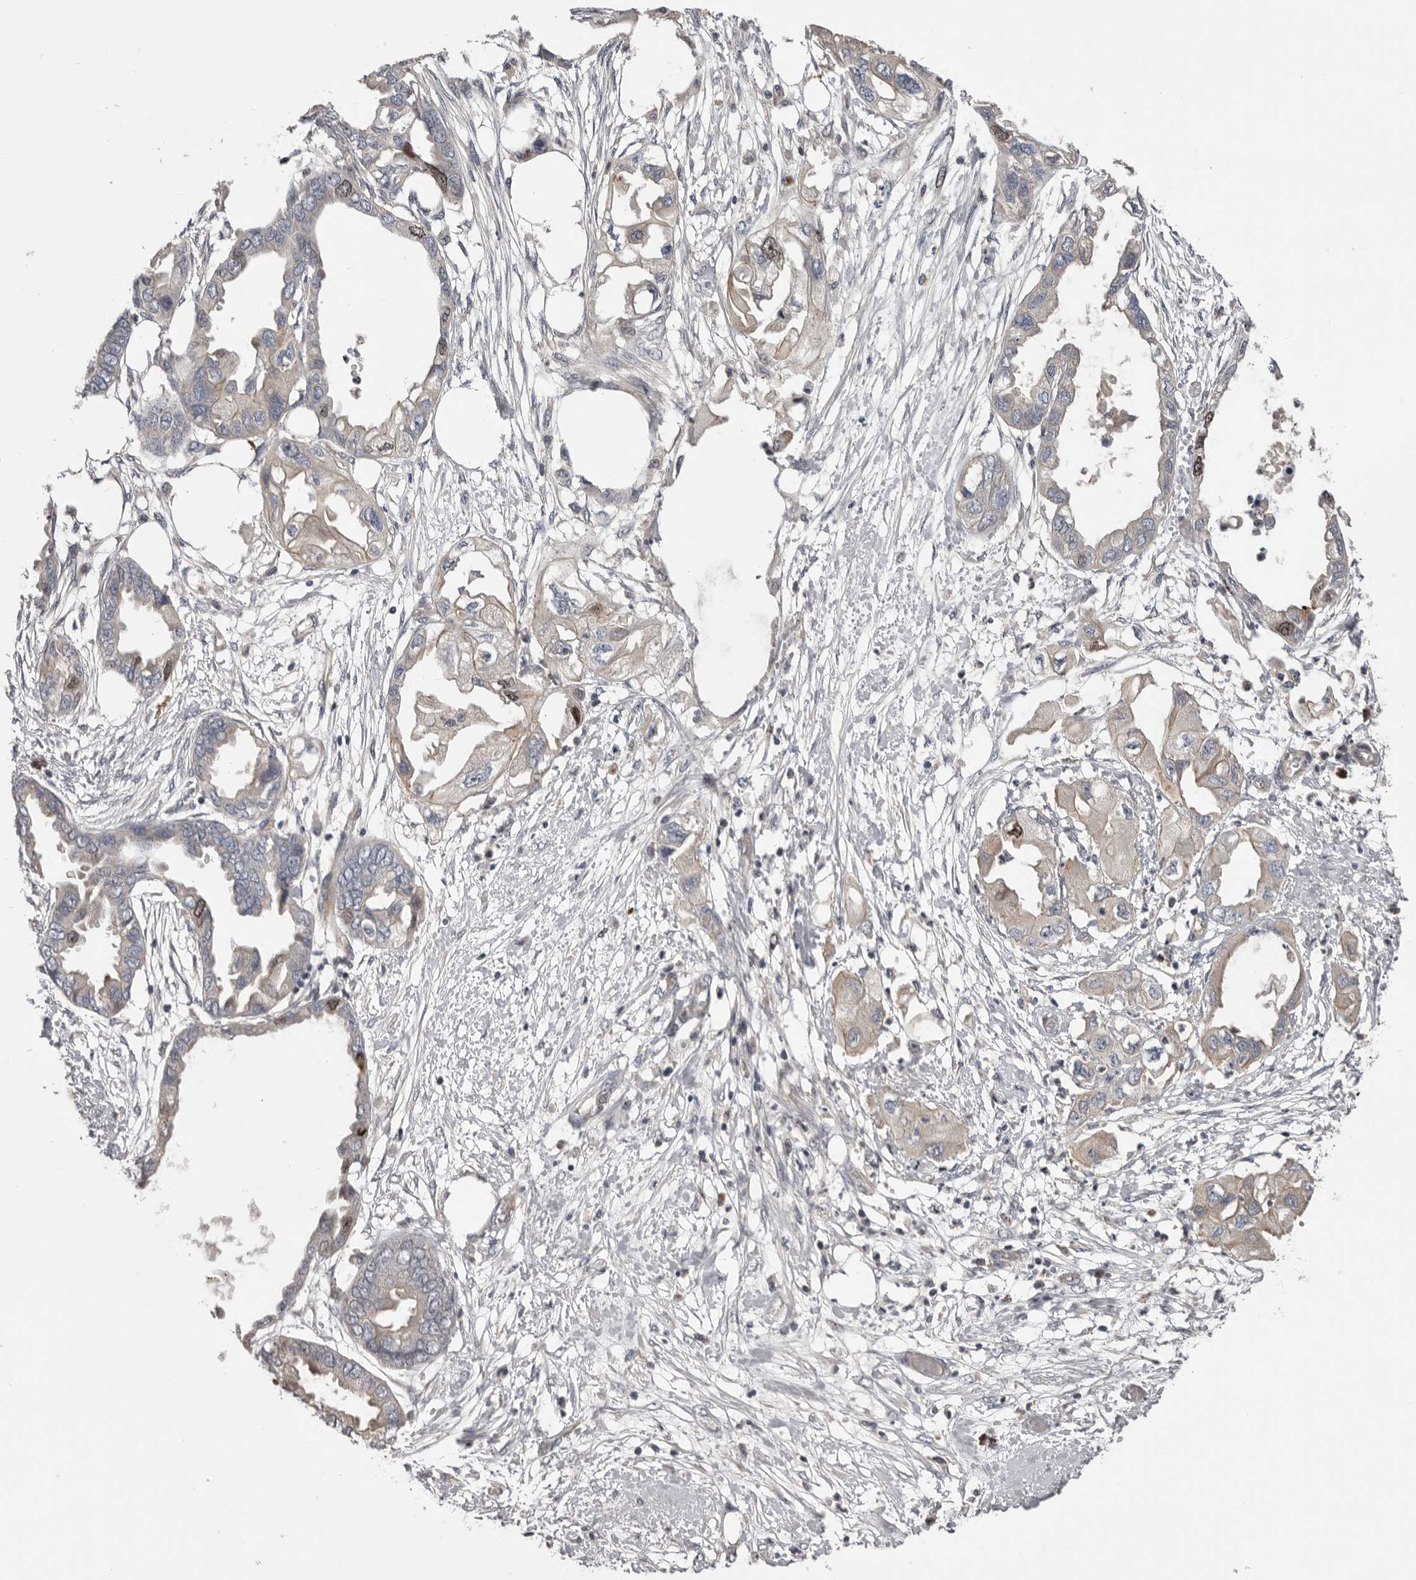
{"staining": {"intensity": "moderate", "quantity": "<25%", "location": "cytoplasmic/membranous,nuclear"}, "tissue": "endometrial cancer", "cell_type": "Tumor cells", "image_type": "cancer", "snomed": [{"axis": "morphology", "description": "Adenocarcinoma, NOS"}, {"axis": "morphology", "description": "Adenocarcinoma, metastatic, NOS"}, {"axis": "topography", "description": "Adipose tissue"}, {"axis": "topography", "description": "Endometrium"}], "caption": "About <25% of tumor cells in human endometrial metastatic adenocarcinoma exhibit moderate cytoplasmic/membranous and nuclear protein positivity as visualized by brown immunohistochemical staining.", "gene": "CDCA8", "patient": {"sex": "female", "age": 67}}